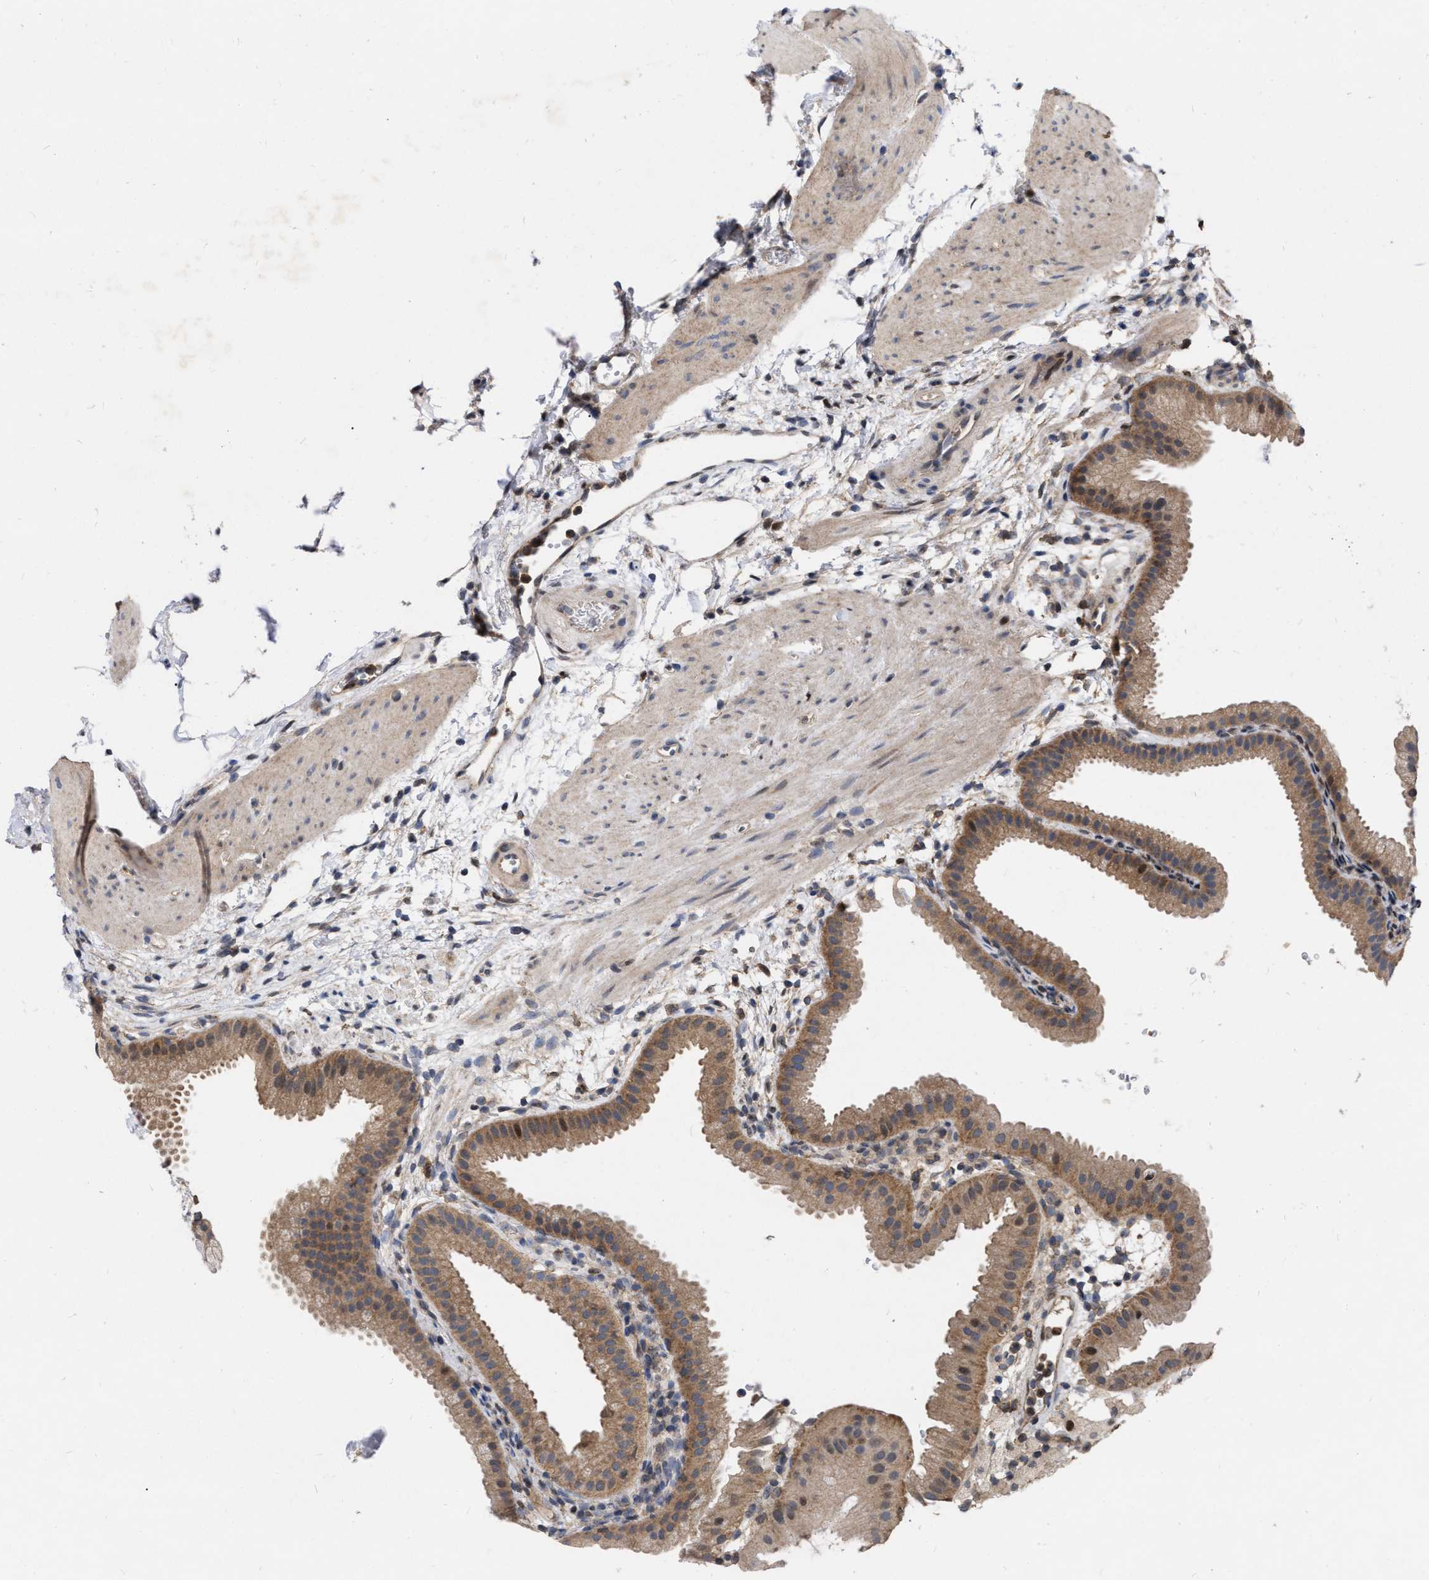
{"staining": {"intensity": "moderate", "quantity": ">75%", "location": "cytoplasmic/membranous,nuclear"}, "tissue": "gallbladder", "cell_type": "Glandular cells", "image_type": "normal", "snomed": [{"axis": "morphology", "description": "Normal tissue, NOS"}, {"axis": "topography", "description": "Gallbladder"}], "caption": "About >75% of glandular cells in unremarkable gallbladder exhibit moderate cytoplasmic/membranous,nuclear protein positivity as visualized by brown immunohistochemical staining.", "gene": "MDM4", "patient": {"sex": "female", "age": 64}}